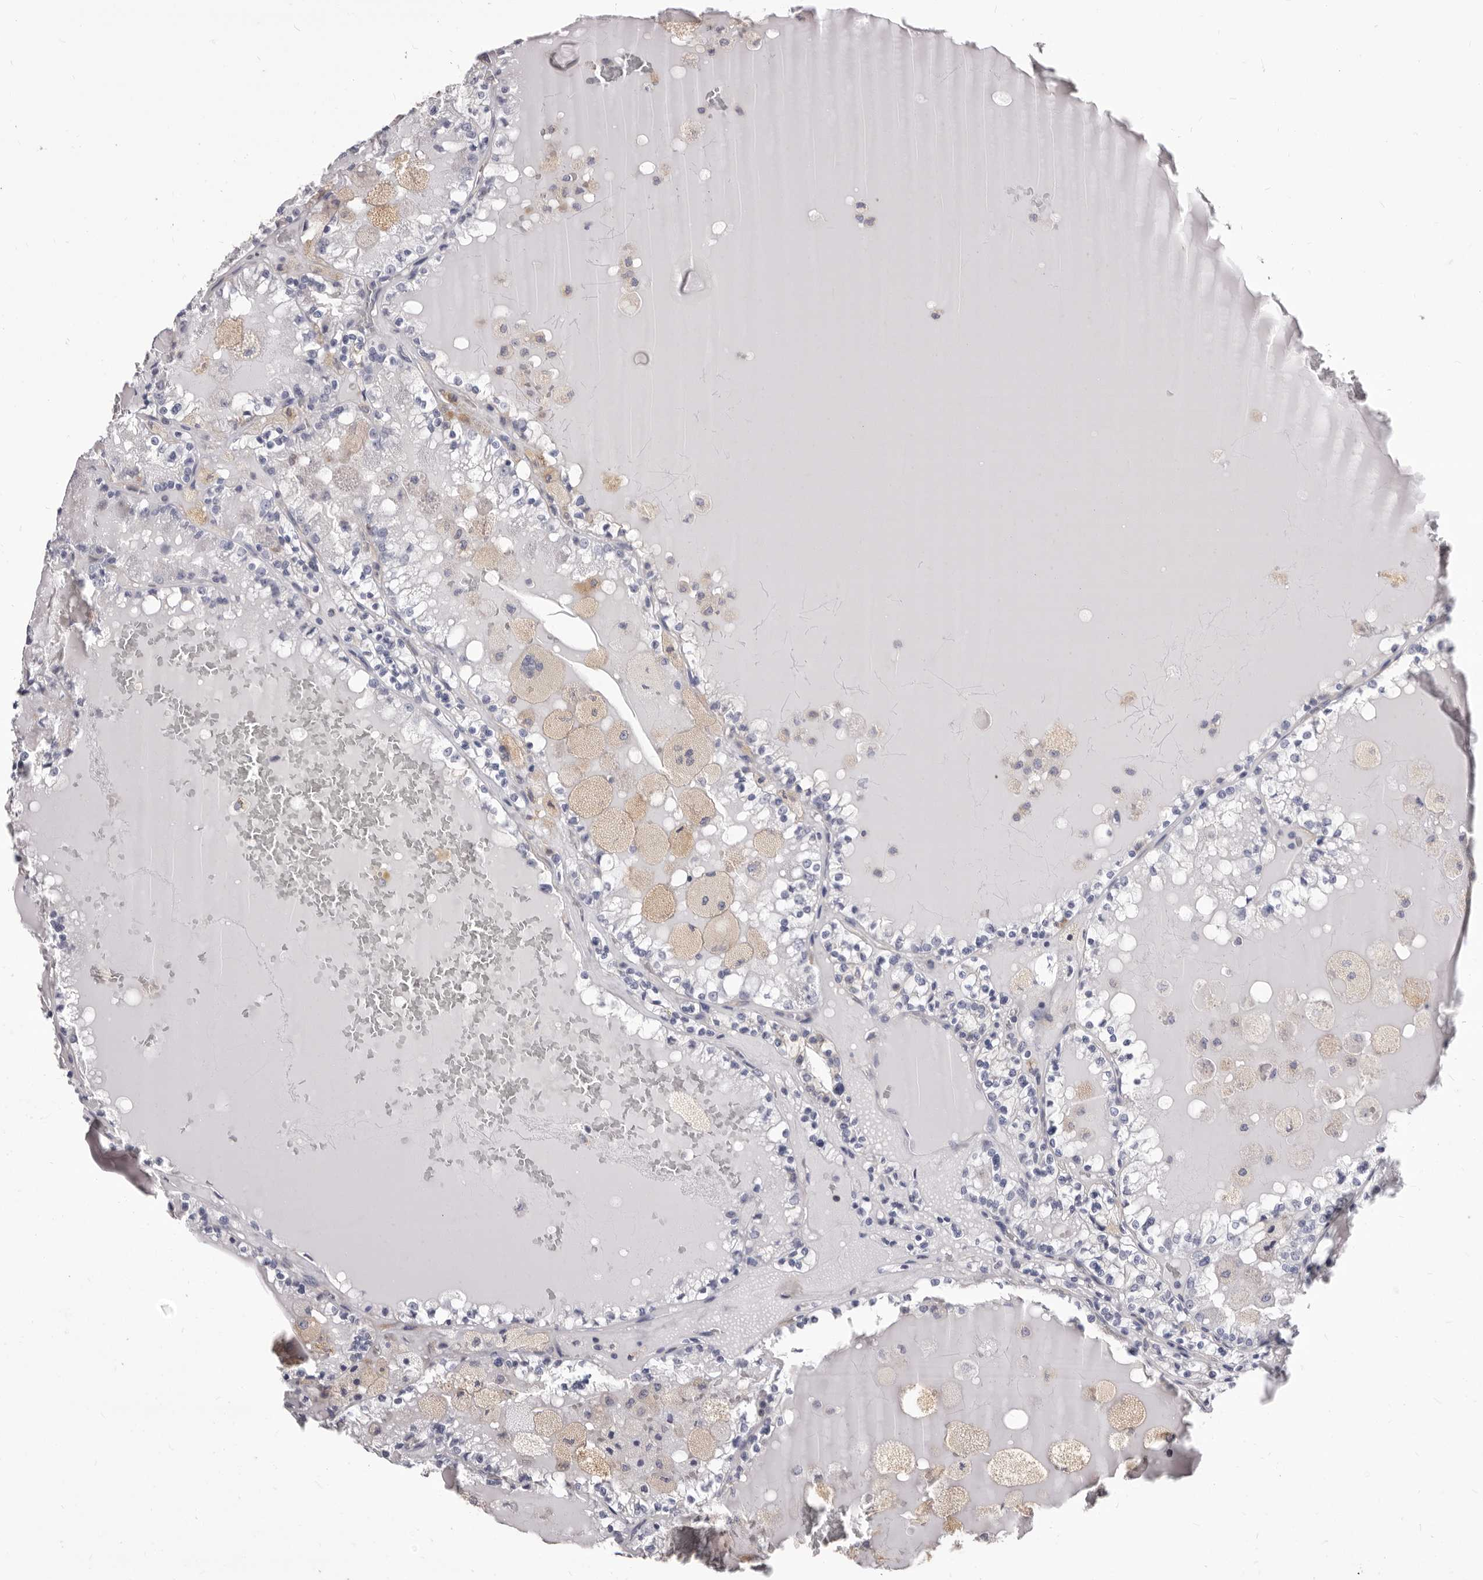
{"staining": {"intensity": "negative", "quantity": "none", "location": "none"}, "tissue": "renal cancer", "cell_type": "Tumor cells", "image_type": "cancer", "snomed": [{"axis": "morphology", "description": "Adenocarcinoma, NOS"}, {"axis": "topography", "description": "Kidney"}], "caption": "There is no significant staining in tumor cells of renal cancer.", "gene": "NIBAN1", "patient": {"sex": "female", "age": 56}}